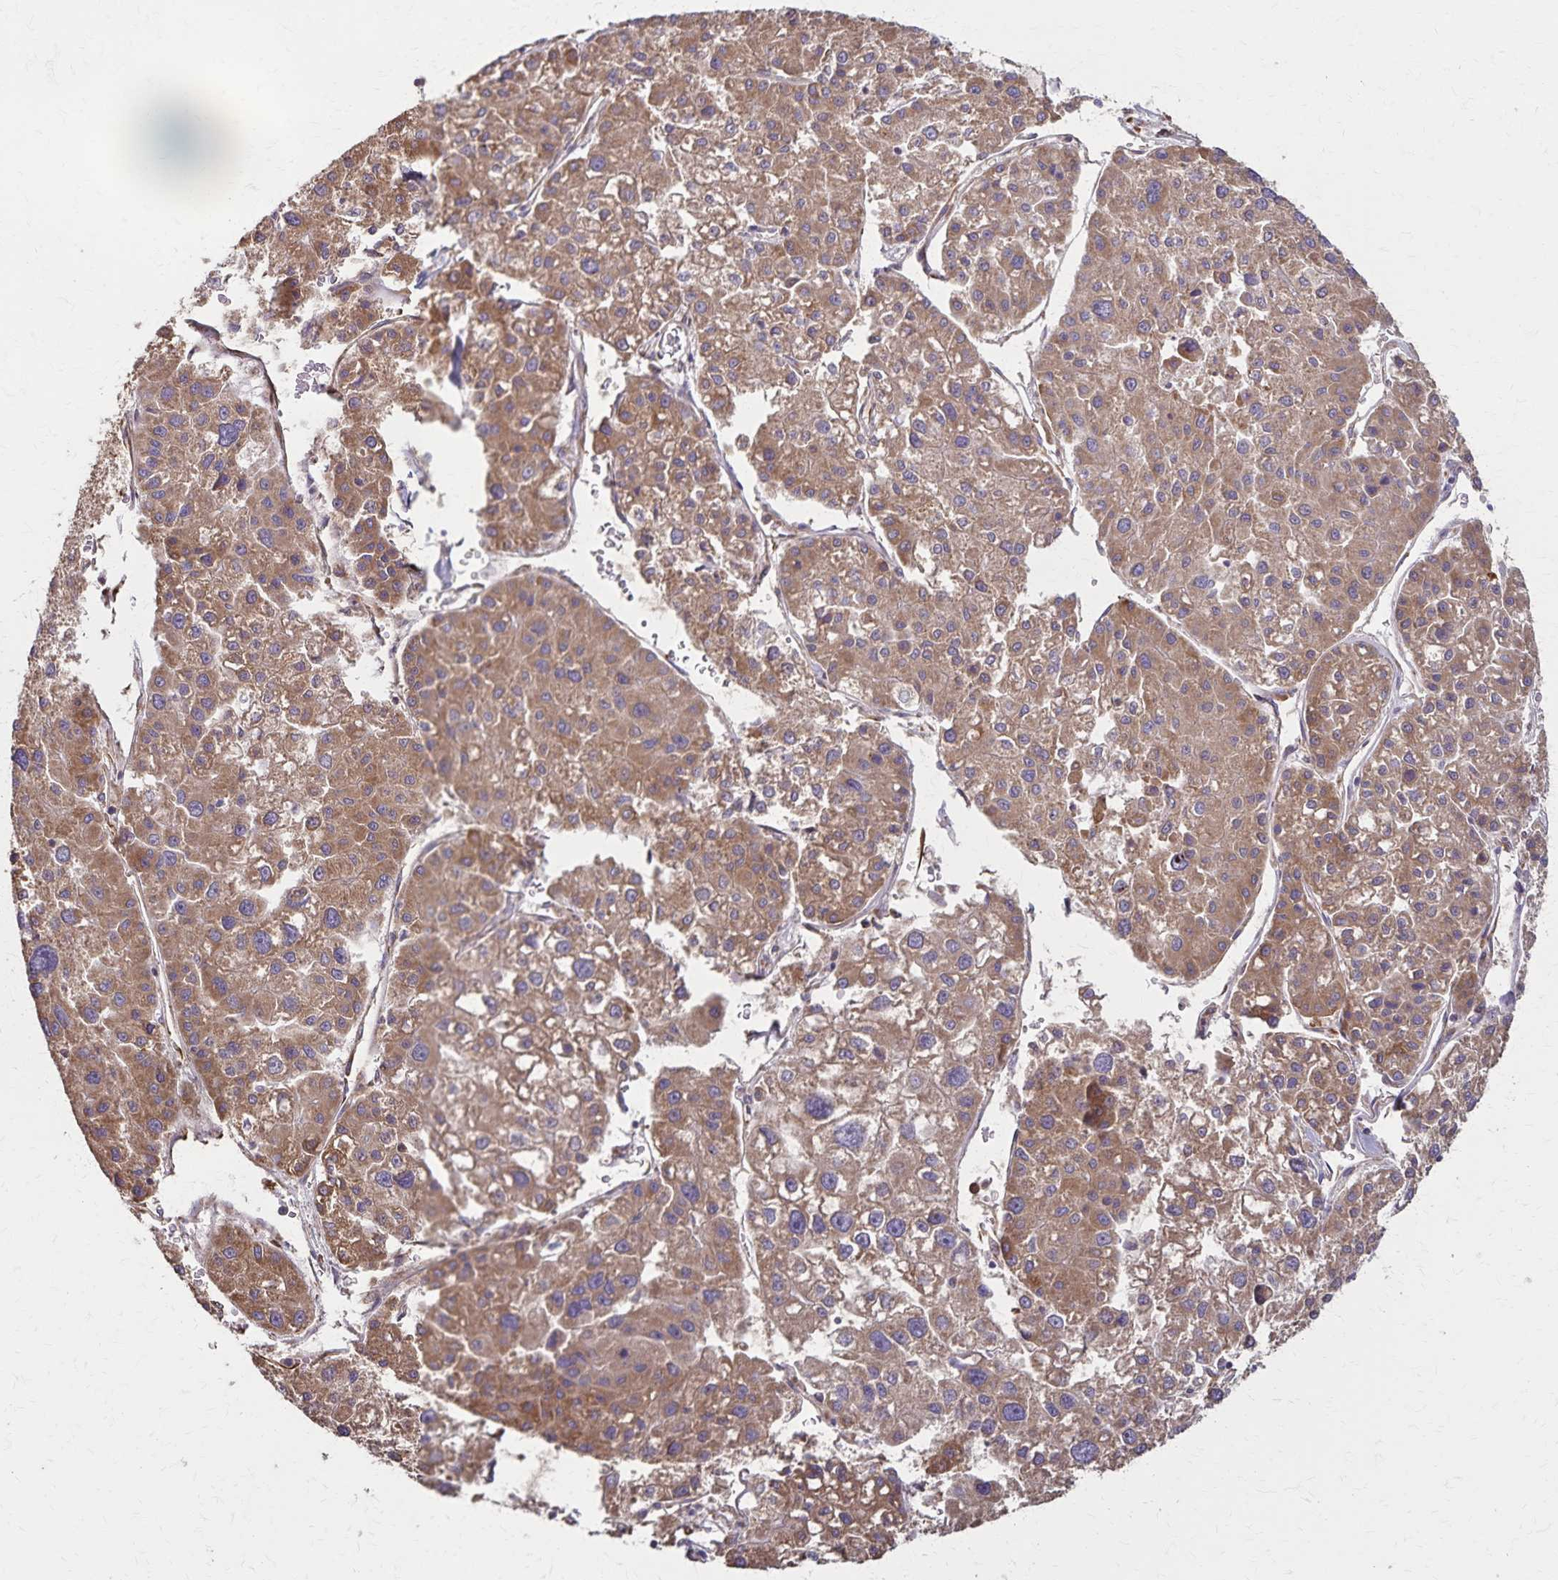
{"staining": {"intensity": "moderate", "quantity": ">75%", "location": "cytoplasmic/membranous"}, "tissue": "liver cancer", "cell_type": "Tumor cells", "image_type": "cancer", "snomed": [{"axis": "morphology", "description": "Carcinoma, Hepatocellular, NOS"}, {"axis": "topography", "description": "Liver"}], "caption": "IHC (DAB (3,3'-diaminobenzidine)) staining of liver hepatocellular carcinoma shows moderate cytoplasmic/membranous protein expression in about >75% of tumor cells. Immunohistochemistry stains the protein in brown and the nuclei are stained blue.", "gene": "RNF10", "patient": {"sex": "male", "age": 73}}